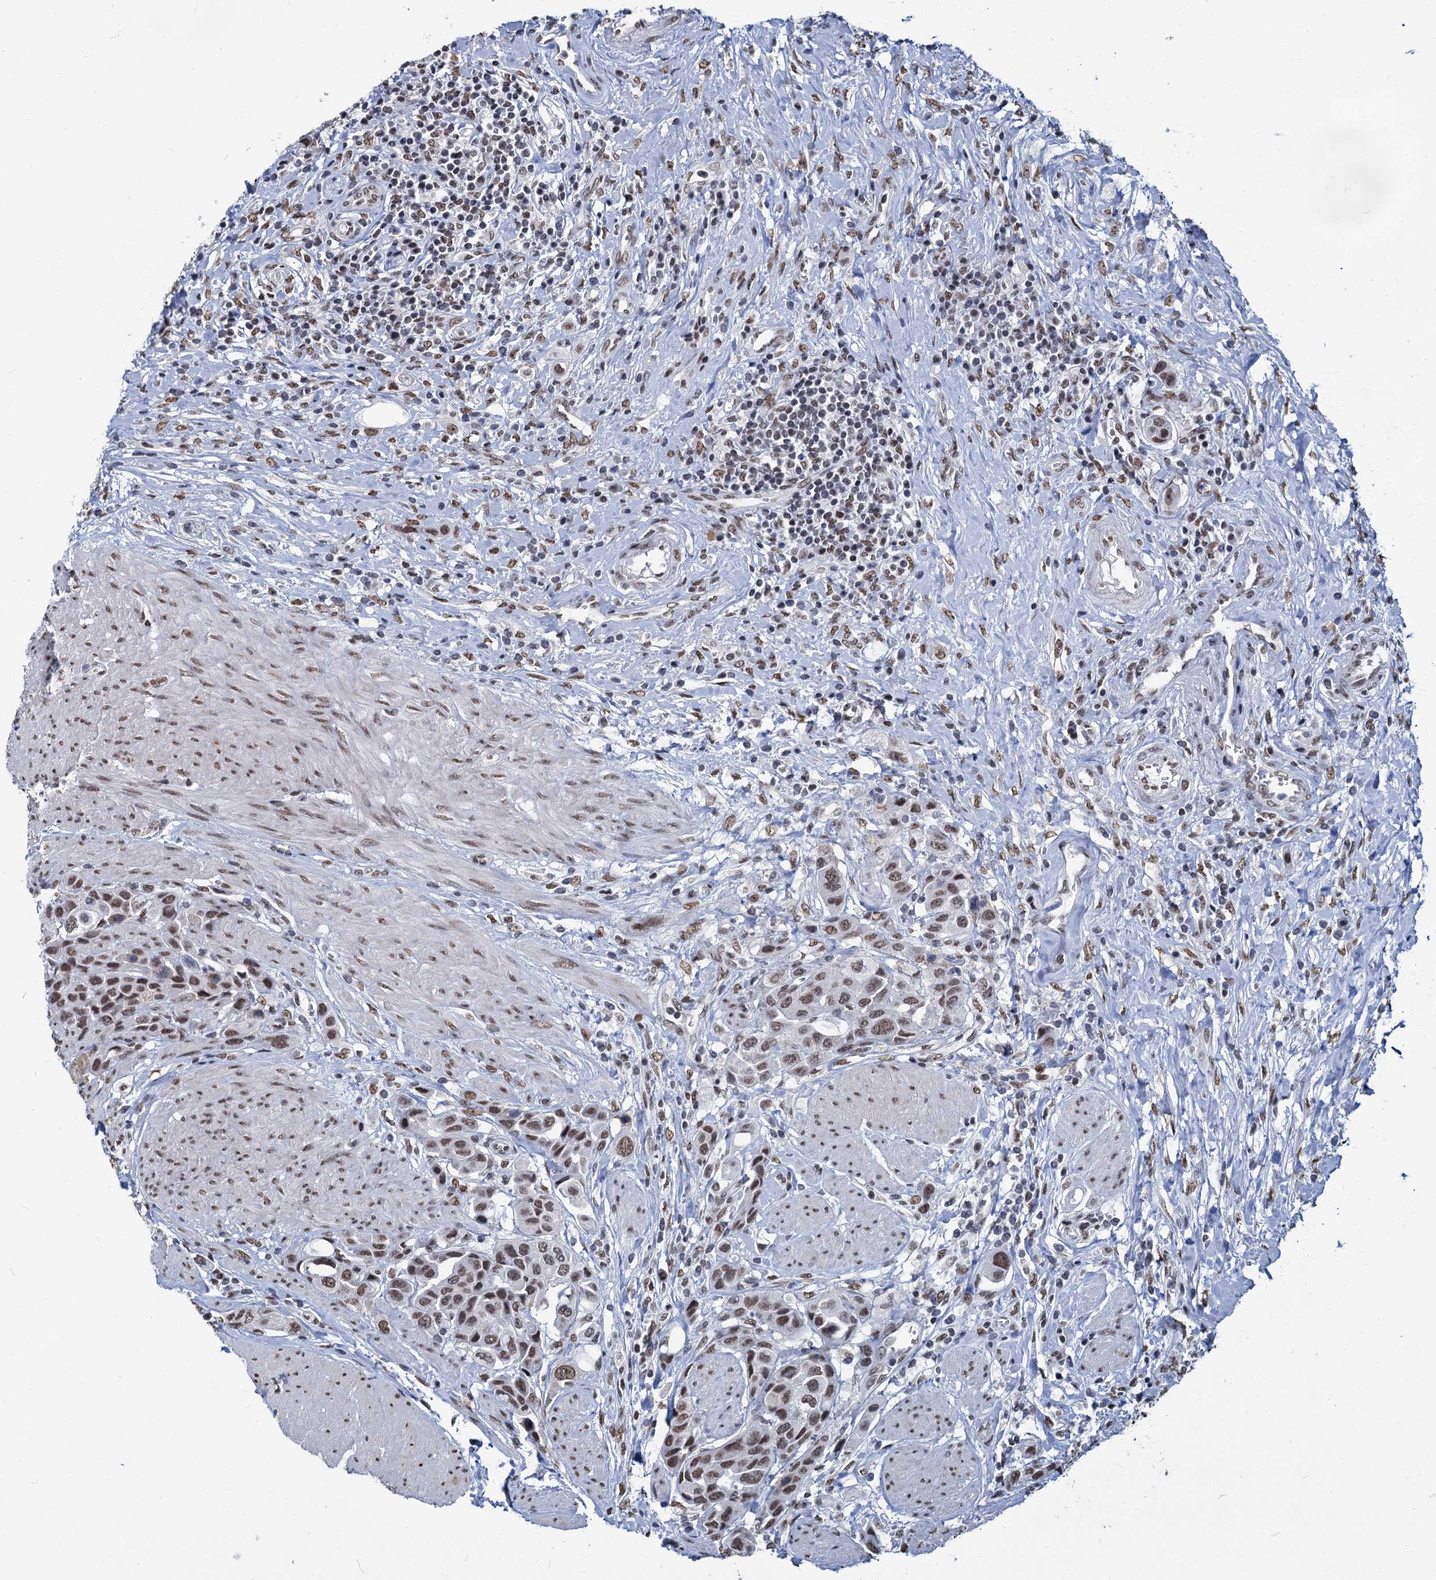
{"staining": {"intensity": "moderate", "quantity": ">75%", "location": "nuclear"}, "tissue": "urothelial cancer", "cell_type": "Tumor cells", "image_type": "cancer", "snomed": [{"axis": "morphology", "description": "Urothelial carcinoma, High grade"}, {"axis": "topography", "description": "Urinary bladder"}], "caption": "A brown stain highlights moderate nuclear expression of a protein in human urothelial carcinoma (high-grade) tumor cells. (brown staining indicates protein expression, while blue staining denotes nuclei).", "gene": "PARPBP", "patient": {"sex": "male", "age": 50}}